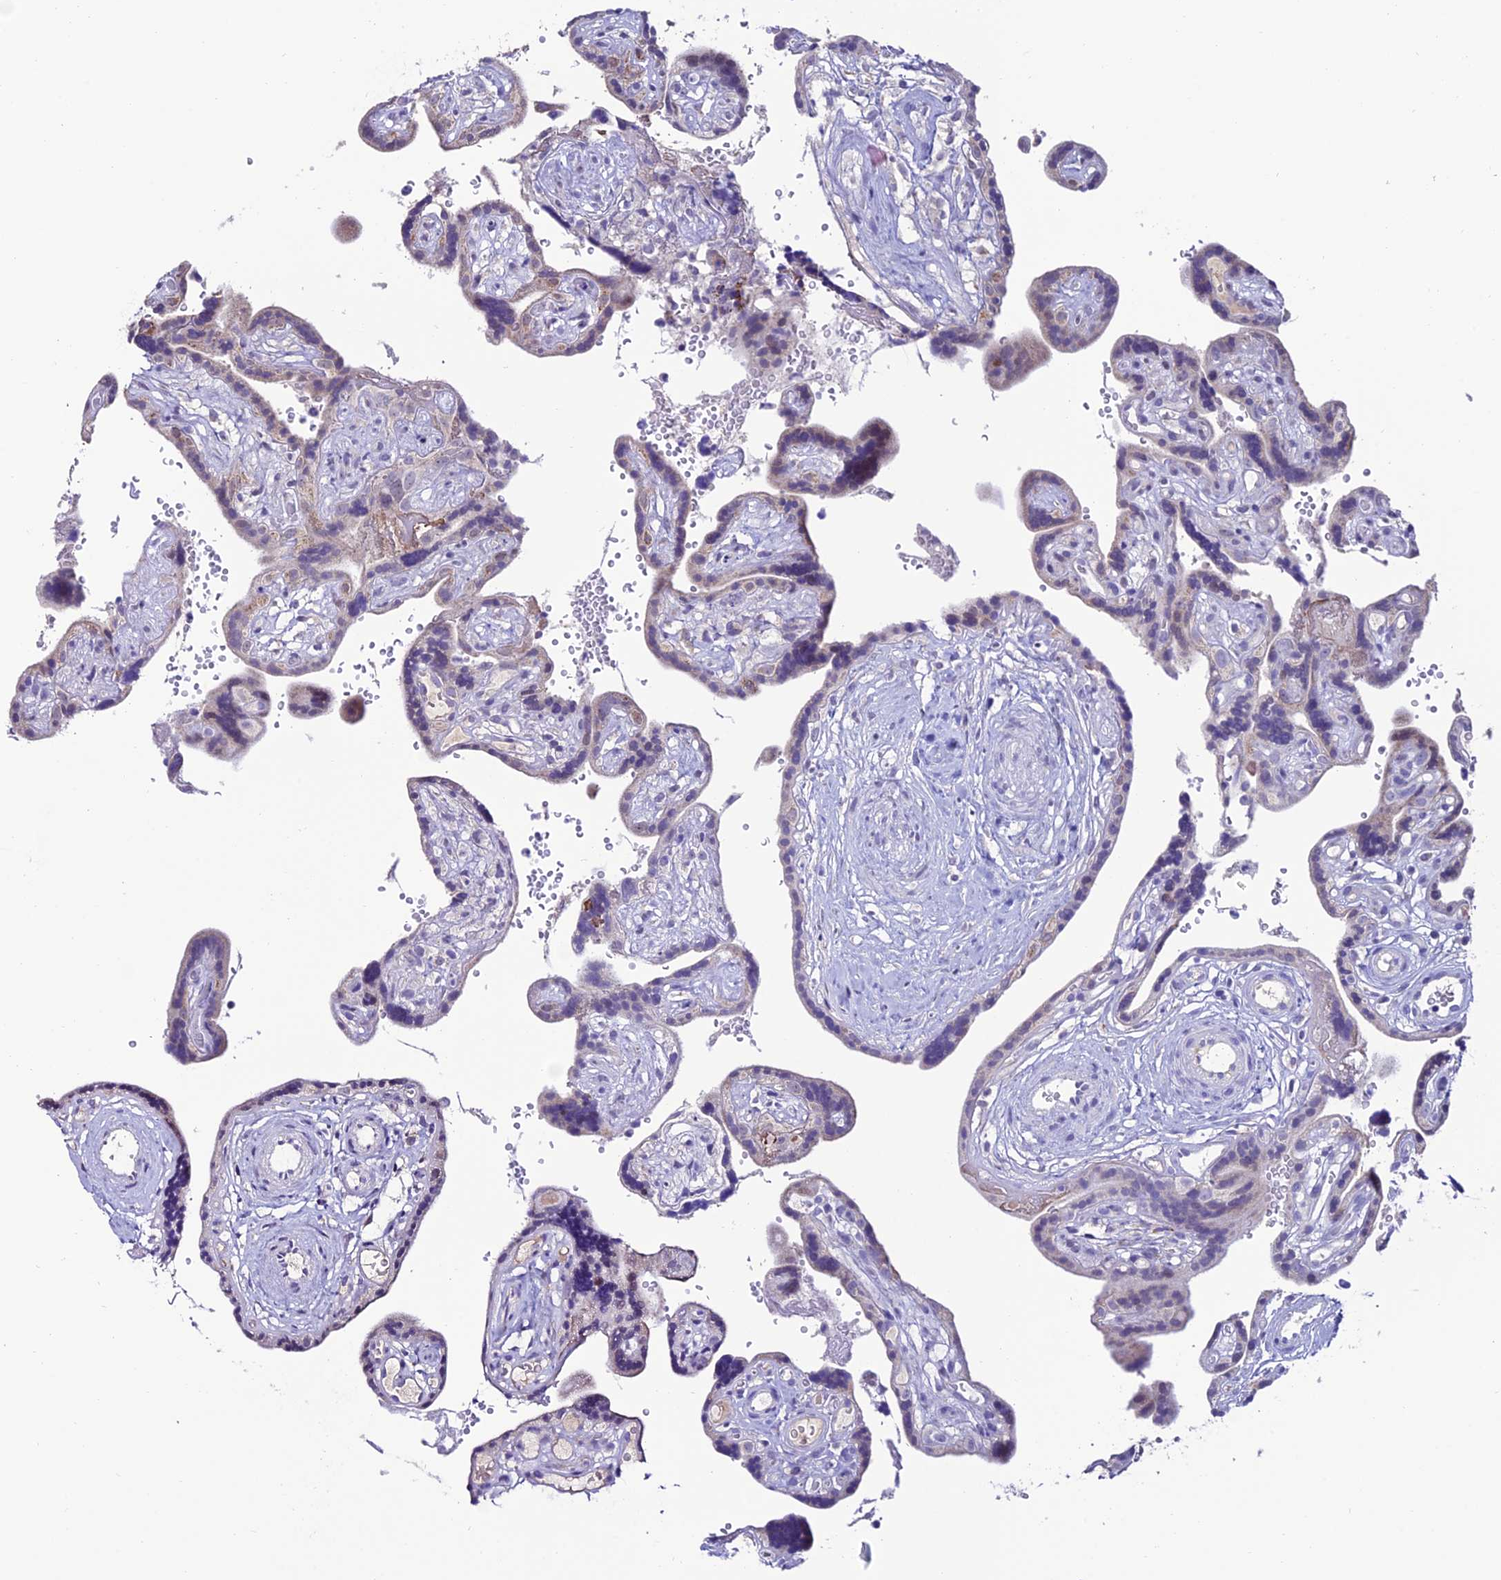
{"staining": {"intensity": "negative", "quantity": "none", "location": "none"}, "tissue": "placenta", "cell_type": "Decidual cells", "image_type": "normal", "snomed": [{"axis": "morphology", "description": "Normal tissue, NOS"}, {"axis": "topography", "description": "Placenta"}], "caption": "The immunohistochemistry histopathology image has no significant staining in decidual cells of placenta. Nuclei are stained in blue.", "gene": "SLC10A1", "patient": {"sex": "female", "age": 30}}